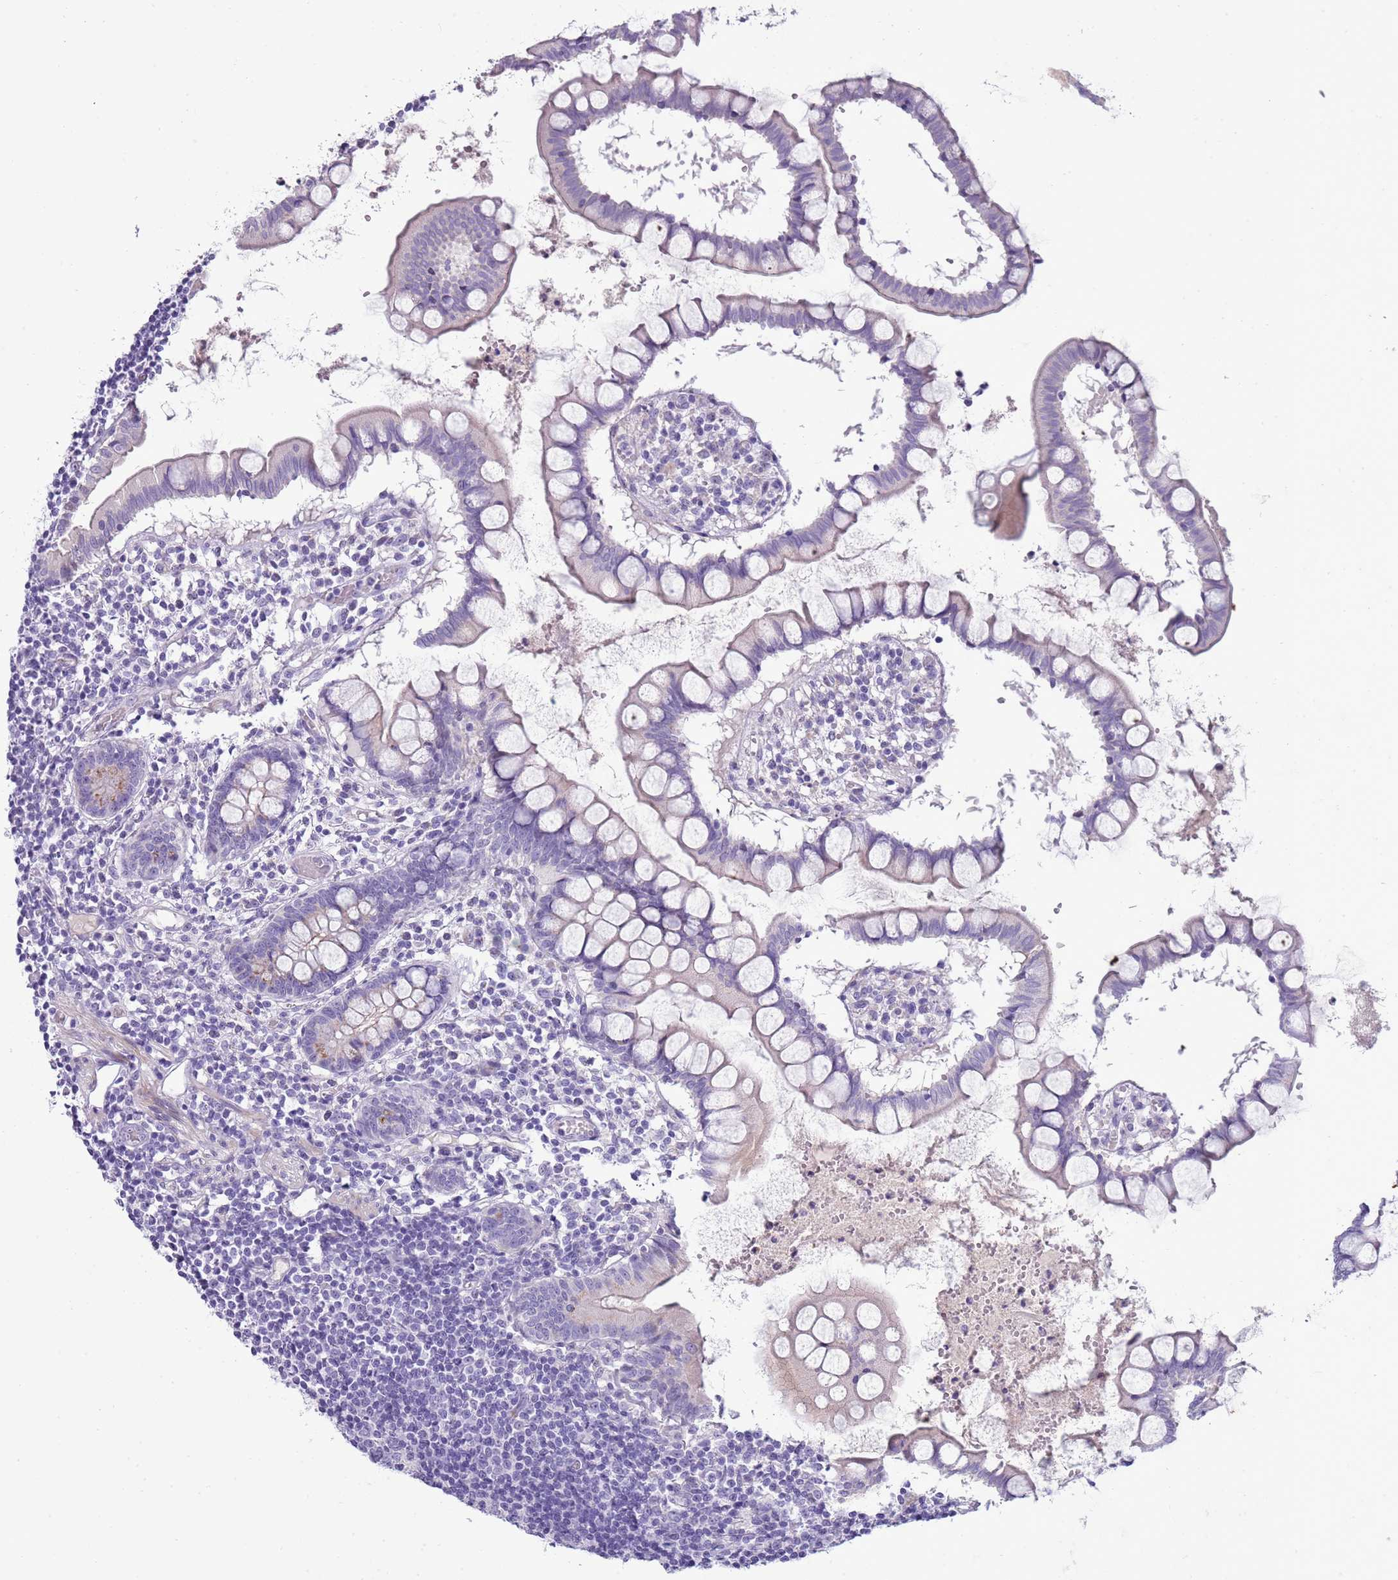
{"staining": {"intensity": "negative", "quantity": "none", "location": "none"}, "tissue": "colon", "cell_type": "Endothelial cells", "image_type": "normal", "snomed": [{"axis": "morphology", "description": "Normal tissue, NOS"}, {"axis": "morphology", "description": "Adenocarcinoma, NOS"}, {"axis": "topography", "description": "Colon"}], "caption": "Human colon stained for a protein using IHC exhibits no expression in endothelial cells.", "gene": "NBPF4", "patient": {"sex": "female", "age": 55}}